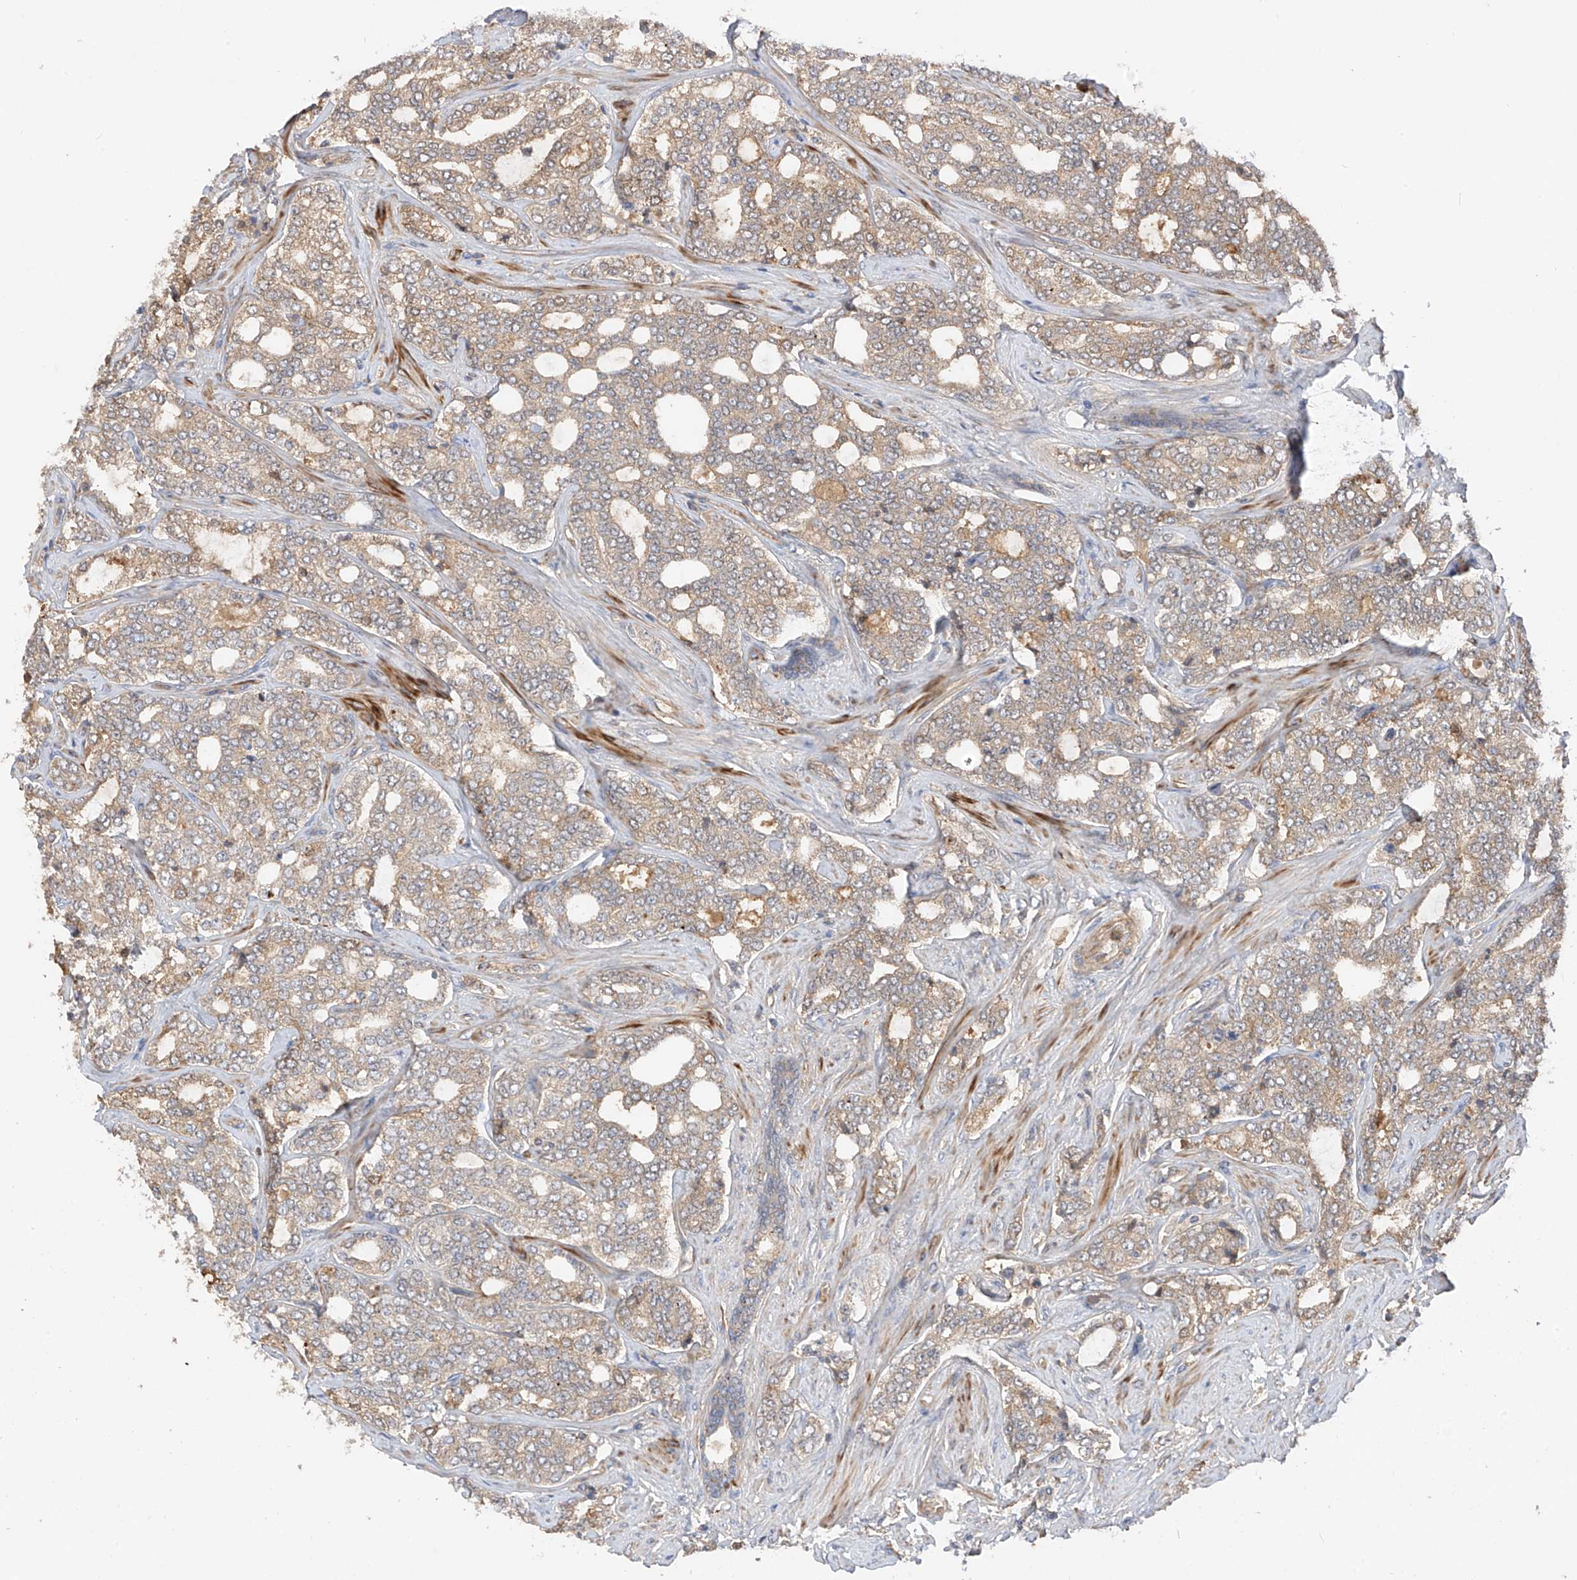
{"staining": {"intensity": "moderate", "quantity": ">75%", "location": "cytoplasmic/membranous"}, "tissue": "prostate cancer", "cell_type": "Tumor cells", "image_type": "cancer", "snomed": [{"axis": "morphology", "description": "Adenocarcinoma, High grade"}, {"axis": "topography", "description": "Prostate"}], "caption": "Prostate cancer (adenocarcinoma (high-grade)) was stained to show a protein in brown. There is medium levels of moderate cytoplasmic/membranous staining in approximately >75% of tumor cells.", "gene": "CACNA2D4", "patient": {"sex": "male", "age": 64}}